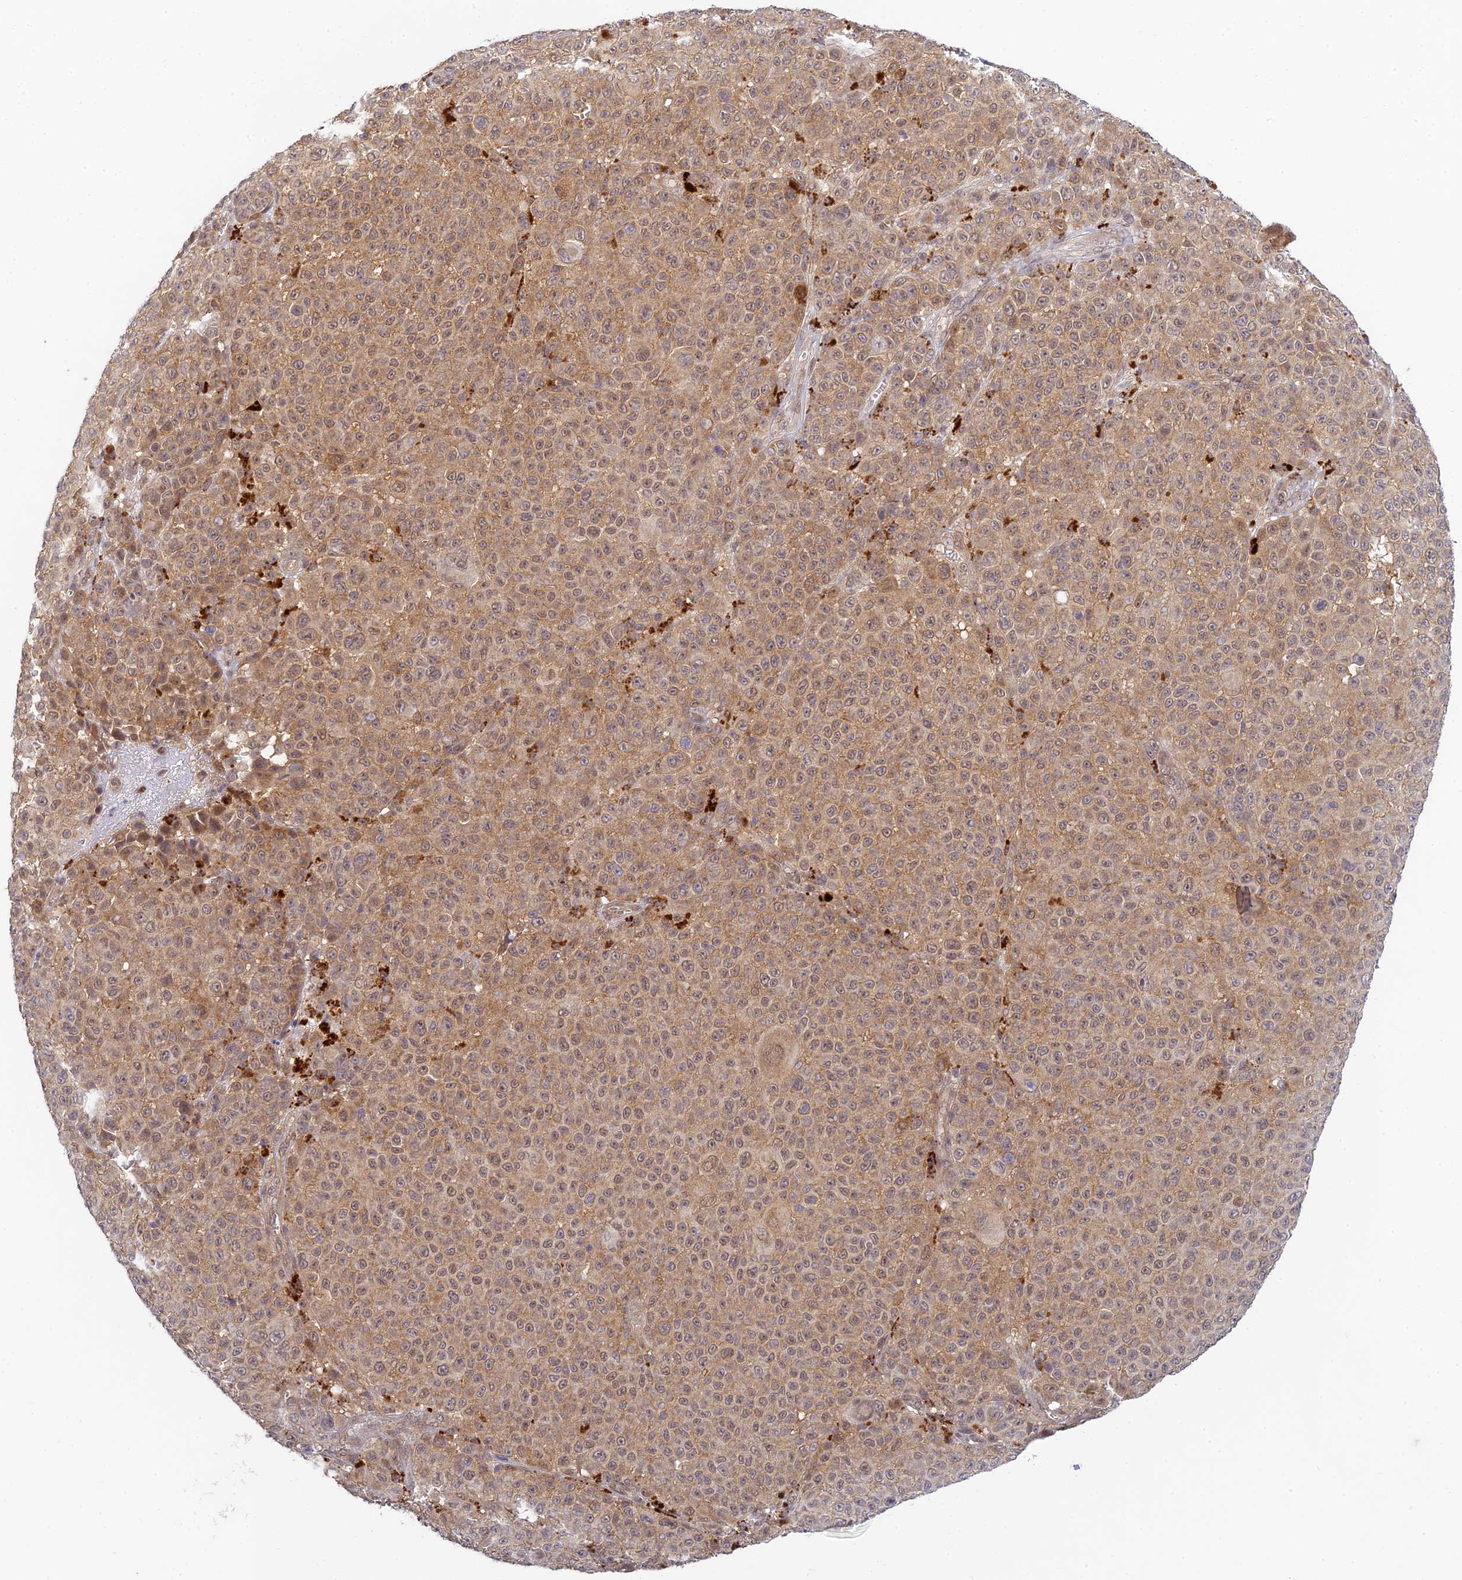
{"staining": {"intensity": "moderate", "quantity": ">75%", "location": "cytoplasmic/membranous,nuclear"}, "tissue": "melanoma", "cell_type": "Tumor cells", "image_type": "cancer", "snomed": [{"axis": "morphology", "description": "Malignant melanoma, NOS"}, {"axis": "topography", "description": "Skin"}], "caption": "DAB (3,3'-diaminobenzidine) immunohistochemical staining of human melanoma exhibits moderate cytoplasmic/membranous and nuclear protein expression in approximately >75% of tumor cells.", "gene": "SKIC8", "patient": {"sex": "female", "age": 94}}